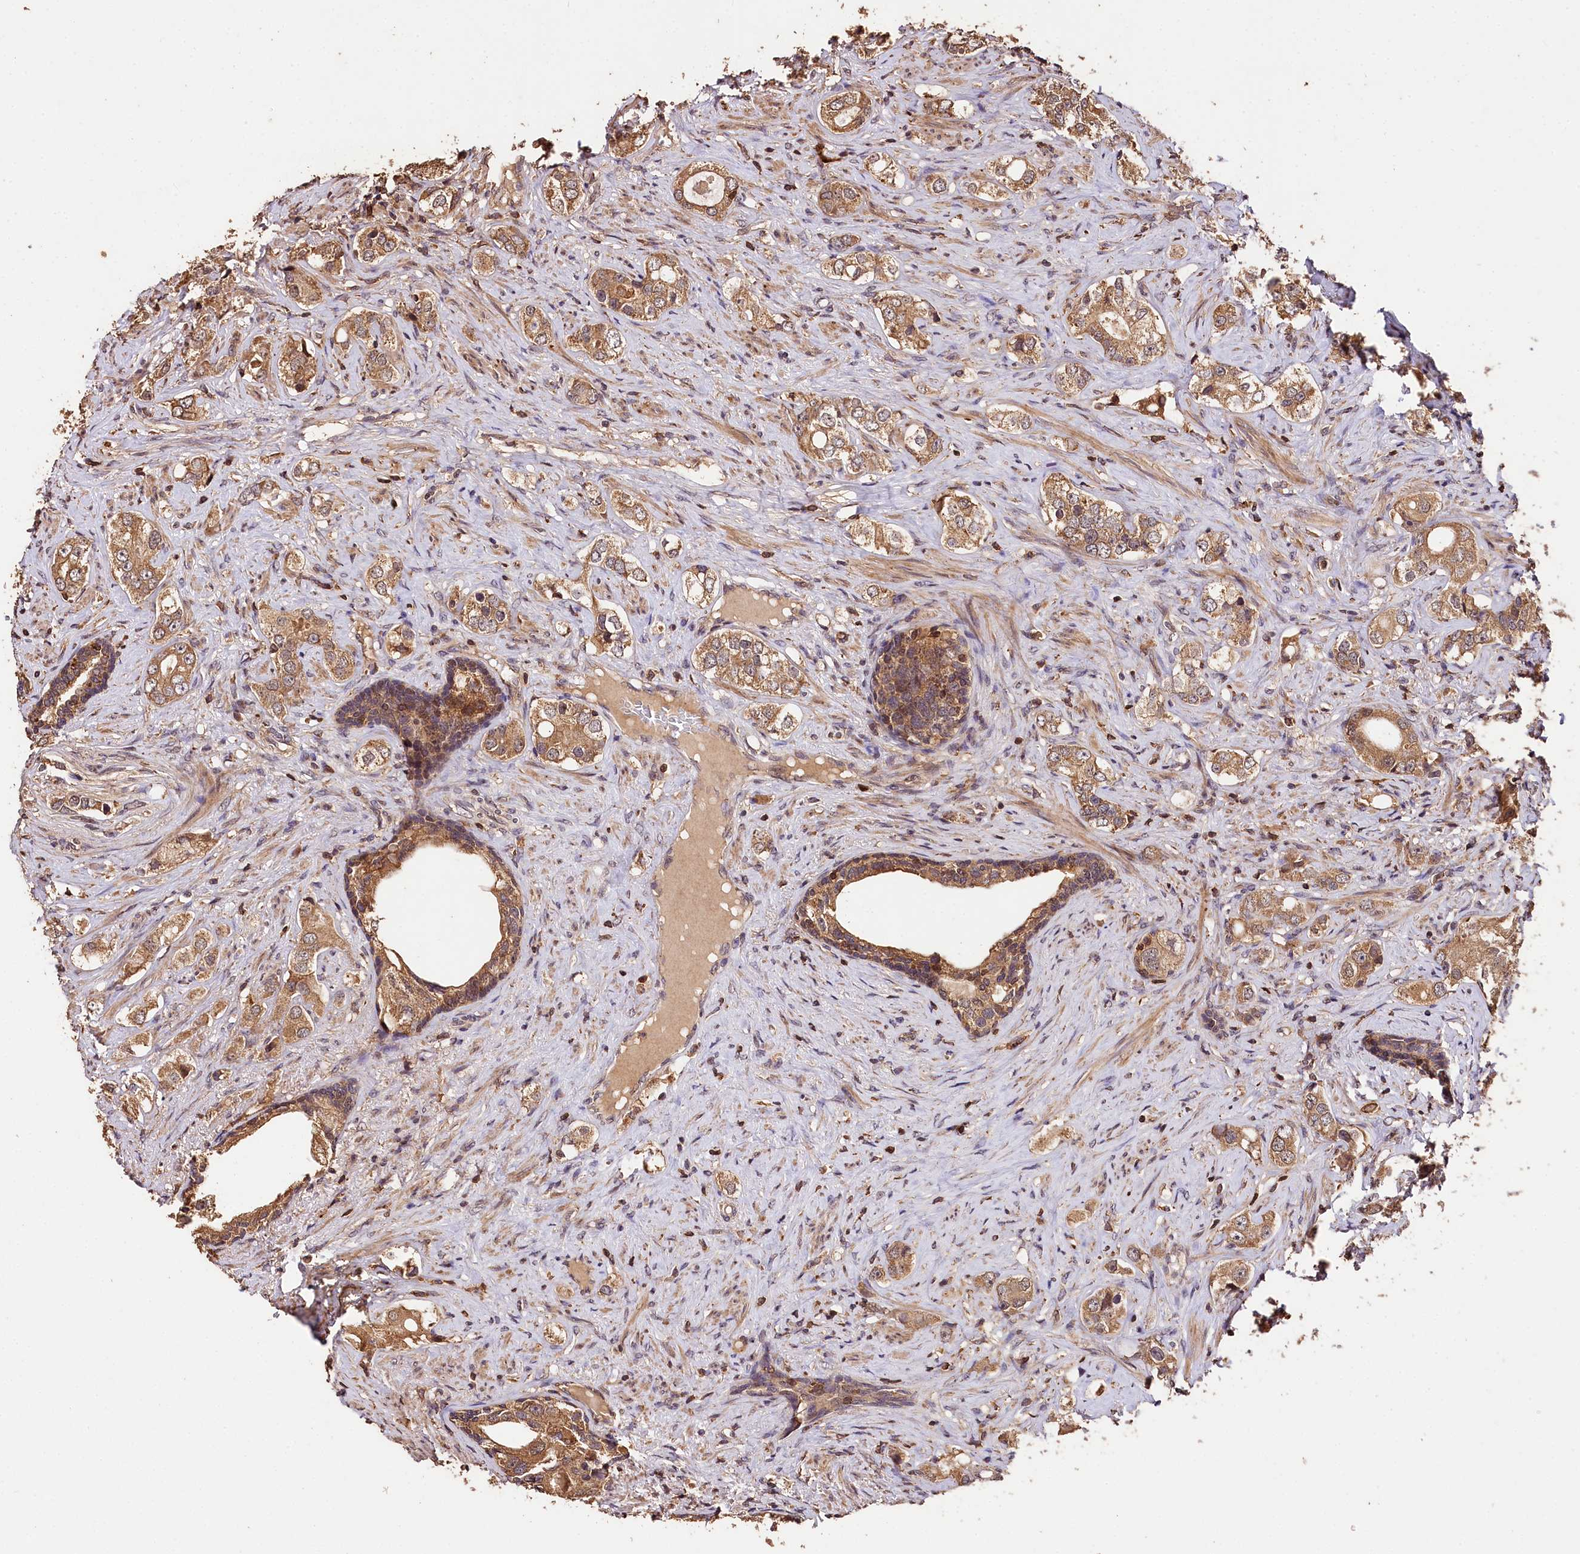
{"staining": {"intensity": "moderate", "quantity": ">75%", "location": "cytoplasmic/membranous"}, "tissue": "prostate cancer", "cell_type": "Tumor cells", "image_type": "cancer", "snomed": [{"axis": "morphology", "description": "Adenocarcinoma, High grade"}, {"axis": "topography", "description": "Prostate"}], "caption": "The immunohistochemical stain labels moderate cytoplasmic/membranous expression in tumor cells of prostate adenocarcinoma (high-grade) tissue. (DAB IHC with brightfield microscopy, high magnification).", "gene": "KPTN", "patient": {"sex": "male", "age": 63}}